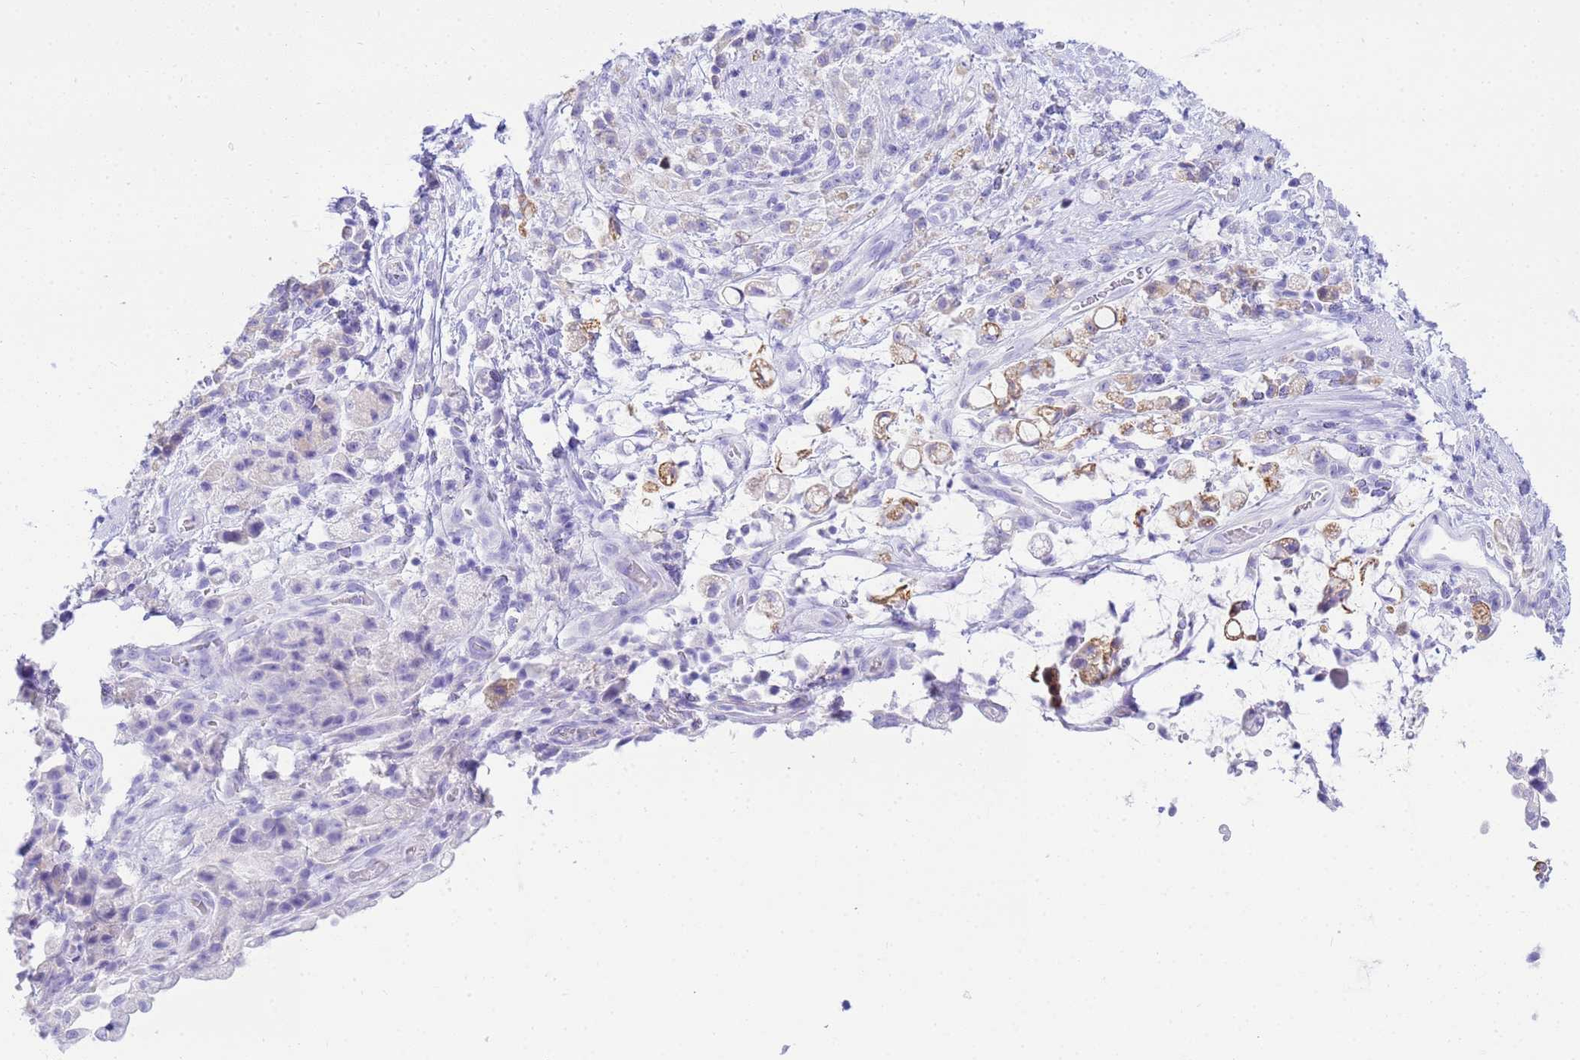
{"staining": {"intensity": "moderate", "quantity": "<25%", "location": "cytoplasmic/membranous"}, "tissue": "stomach cancer", "cell_type": "Tumor cells", "image_type": "cancer", "snomed": [{"axis": "morphology", "description": "Adenocarcinoma, NOS"}, {"axis": "topography", "description": "Stomach"}], "caption": "Moderate cytoplasmic/membranous protein staining is seen in about <25% of tumor cells in stomach cancer. The protein is stained brown, and the nuclei are stained in blue (DAB (3,3'-diaminobenzidine) IHC with brightfield microscopy, high magnification).", "gene": "AQP12A", "patient": {"sex": "female", "age": 60}}